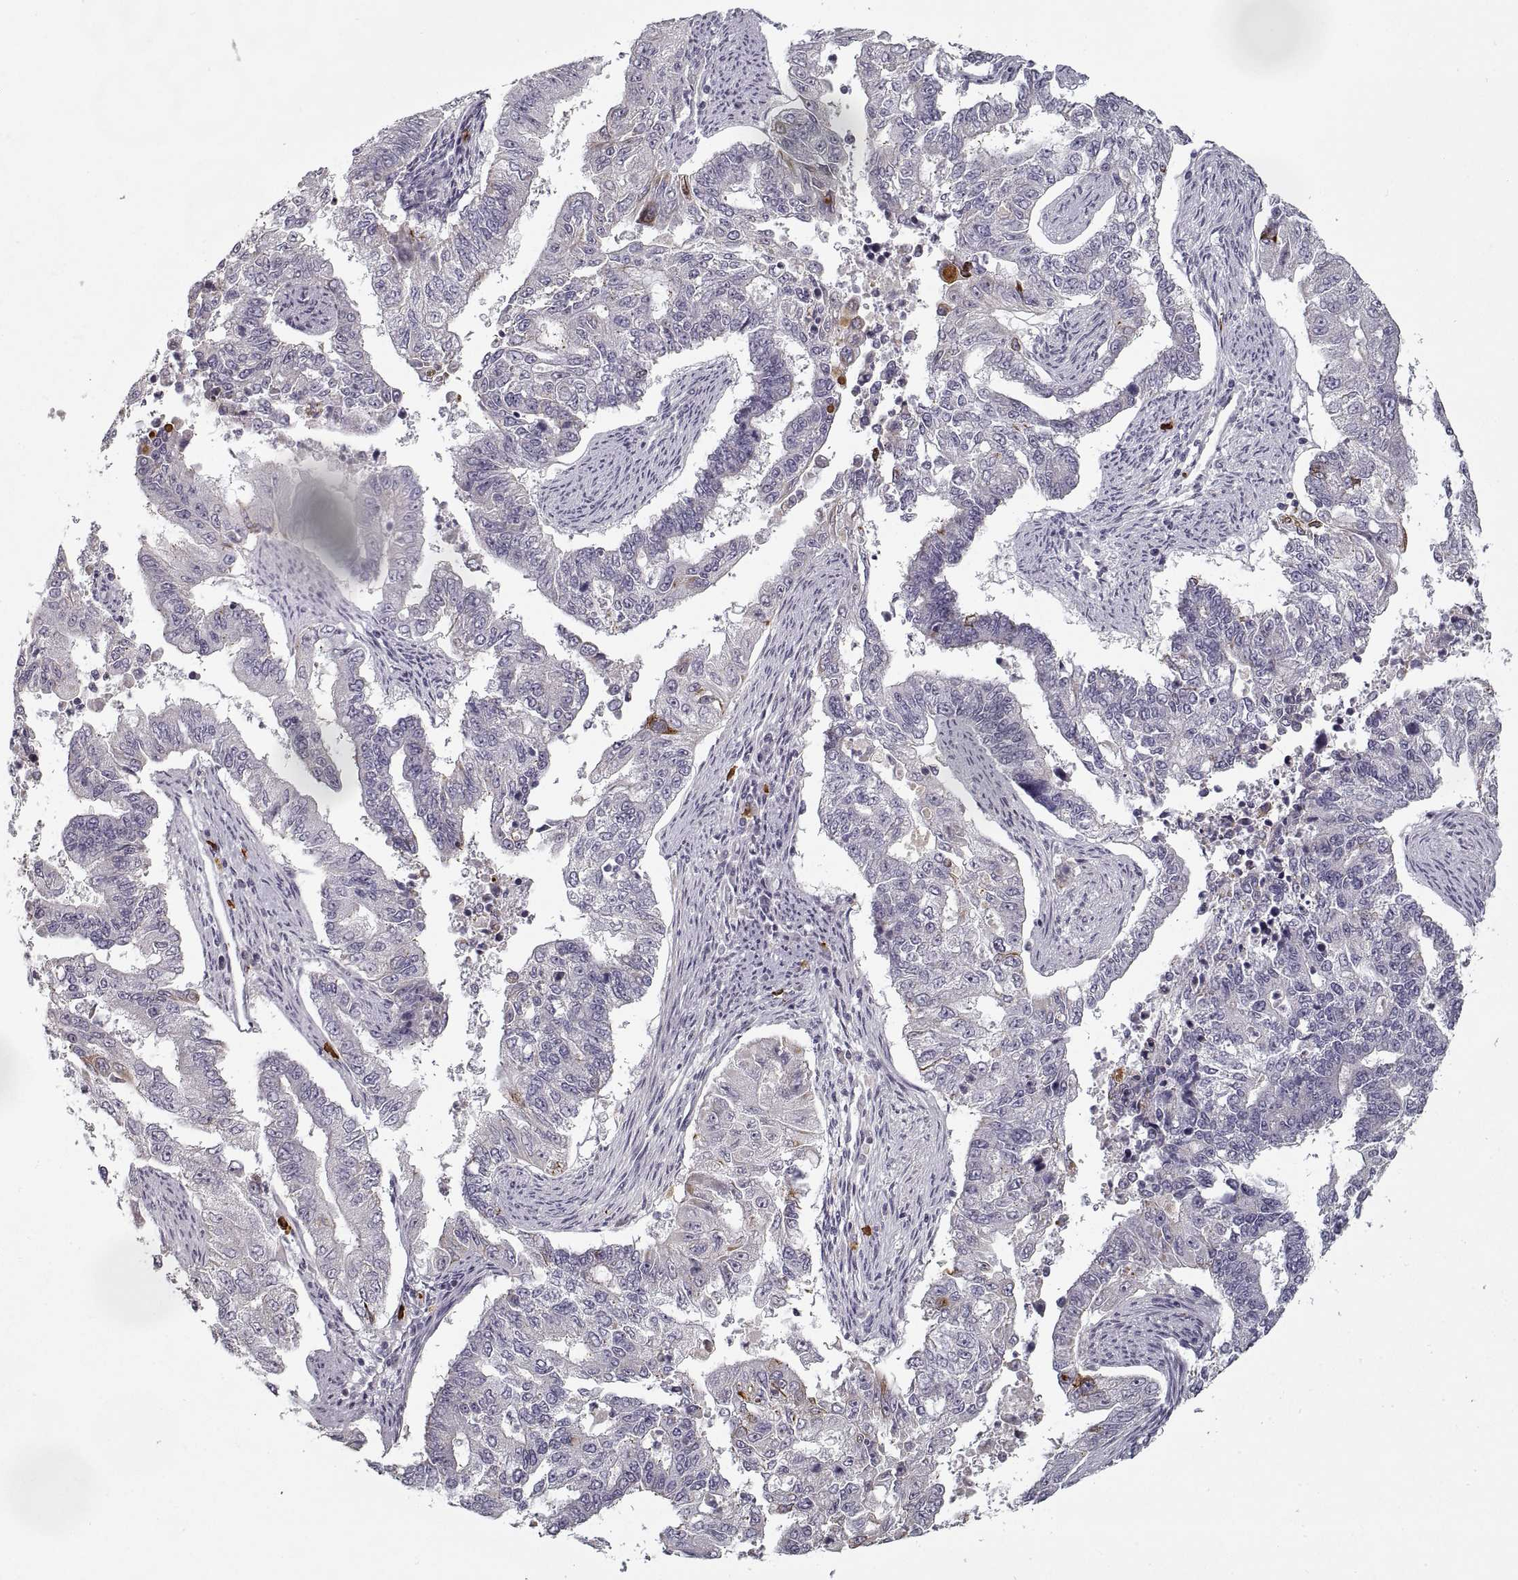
{"staining": {"intensity": "negative", "quantity": "none", "location": "none"}, "tissue": "endometrial cancer", "cell_type": "Tumor cells", "image_type": "cancer", "snomed": [{"axis": "morphology", "description": "Adenocarcinoma, NOS"}, {"axis": "topography", "description": "Uterus"}], "caption": "This histopathology image is of endometrial cancer stained with immunohistochemistry (IHC) to label a protein in brown with the nuclei are counter-stained blue. There is no staining in tumor cells.", "gene": "GAD2", "patient": {"sex": "female", "age": 59}}